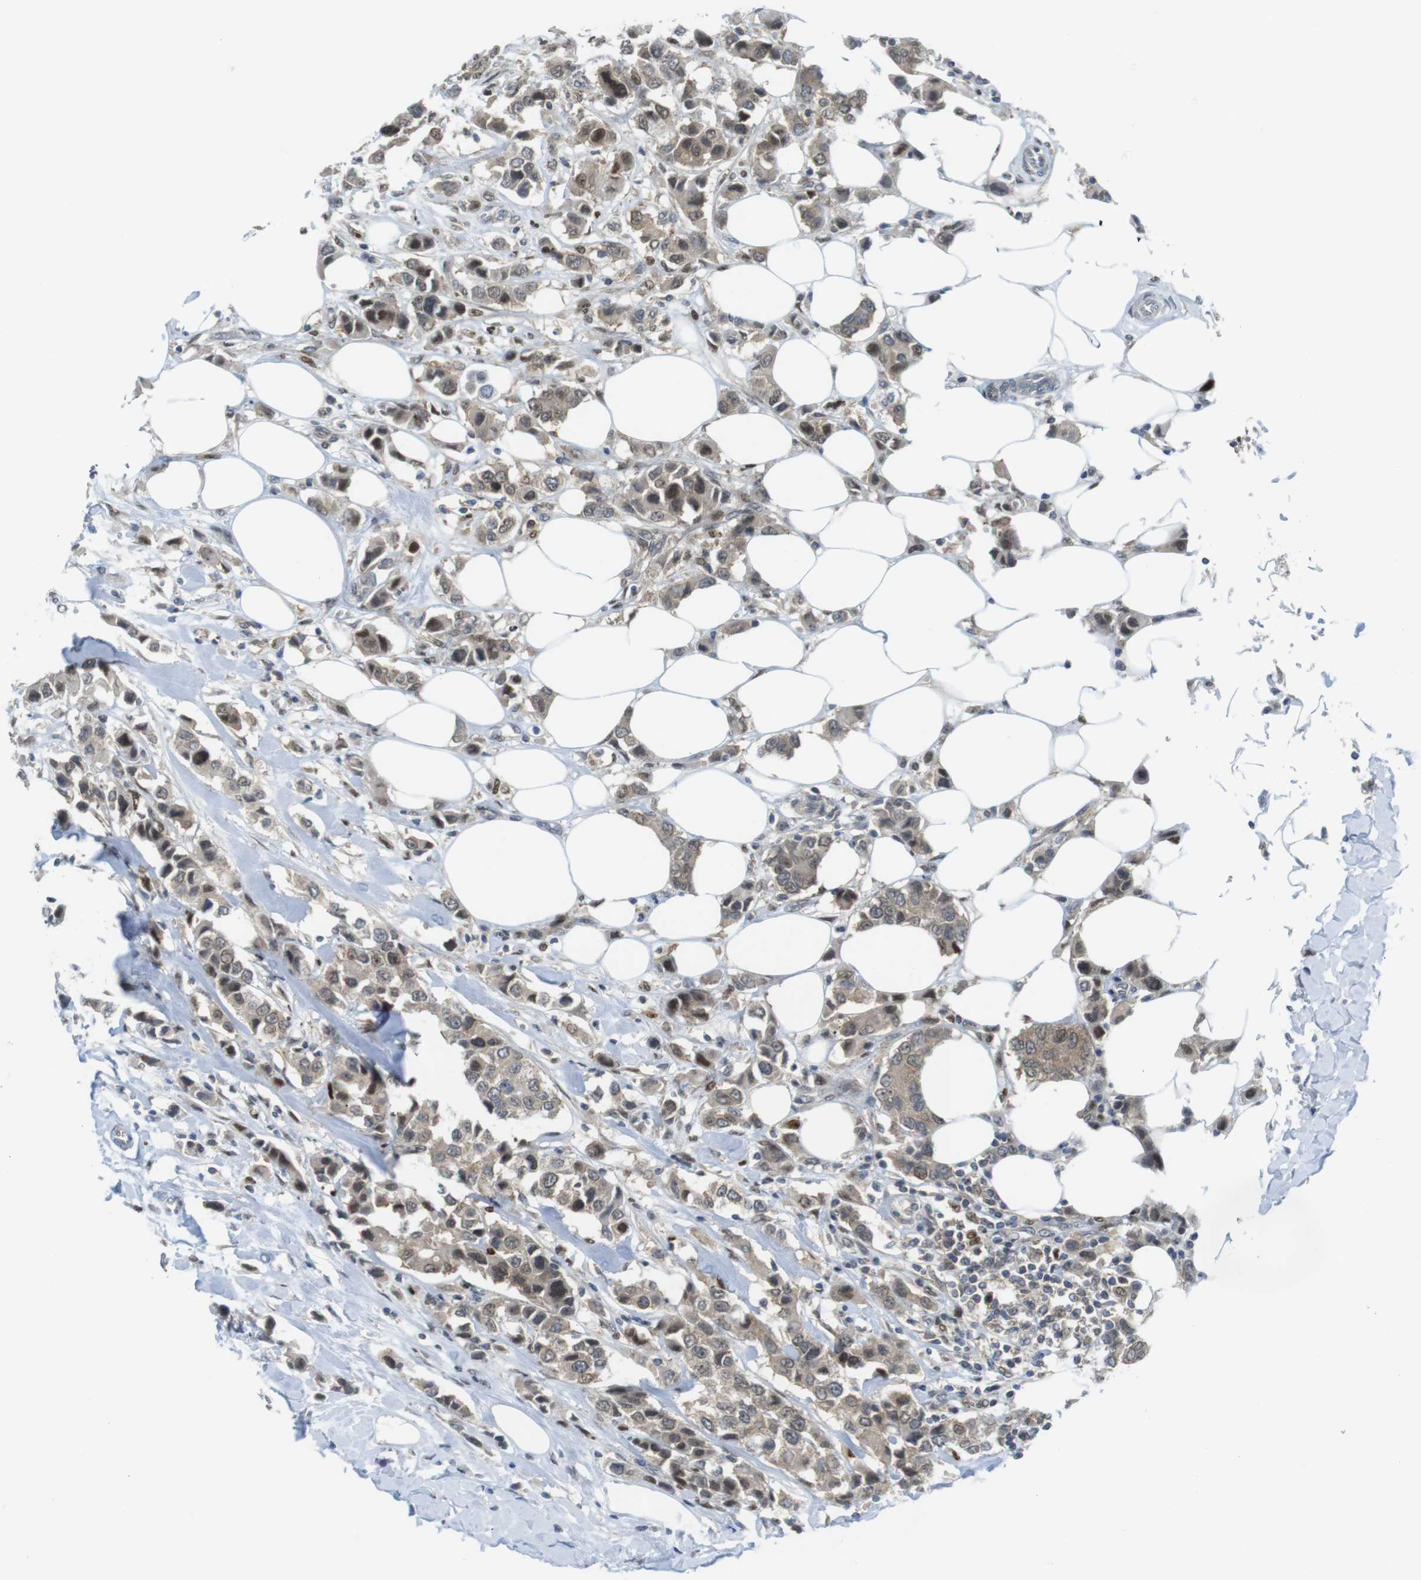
{"staining": {"intensity": "weak", "quantity": ">75%", "location": "cytoplasmic/membranous,nuclear"}, "tissue": "breast cancer", "cell_type": "Tumor cells", "image_type": "cancer", "snomed": [{"axis": "morphology", "description": "Normal tissue, NOS"}, {"axis": "morphology", "description": "Duct carcinoma"}, {"axis": "topography", "description": "Breast"}], "caption": "A high-resolution photomicrograph shows immunohistochemistry (IHC) staining of breast cancer (invasive ductal carcinoma), which displays weak cytoplasmic/membranous and nuclear expression in about >75% of tumor cells.", "gene": "RCC1", "patient": {"sex": "female", "age": 50}}